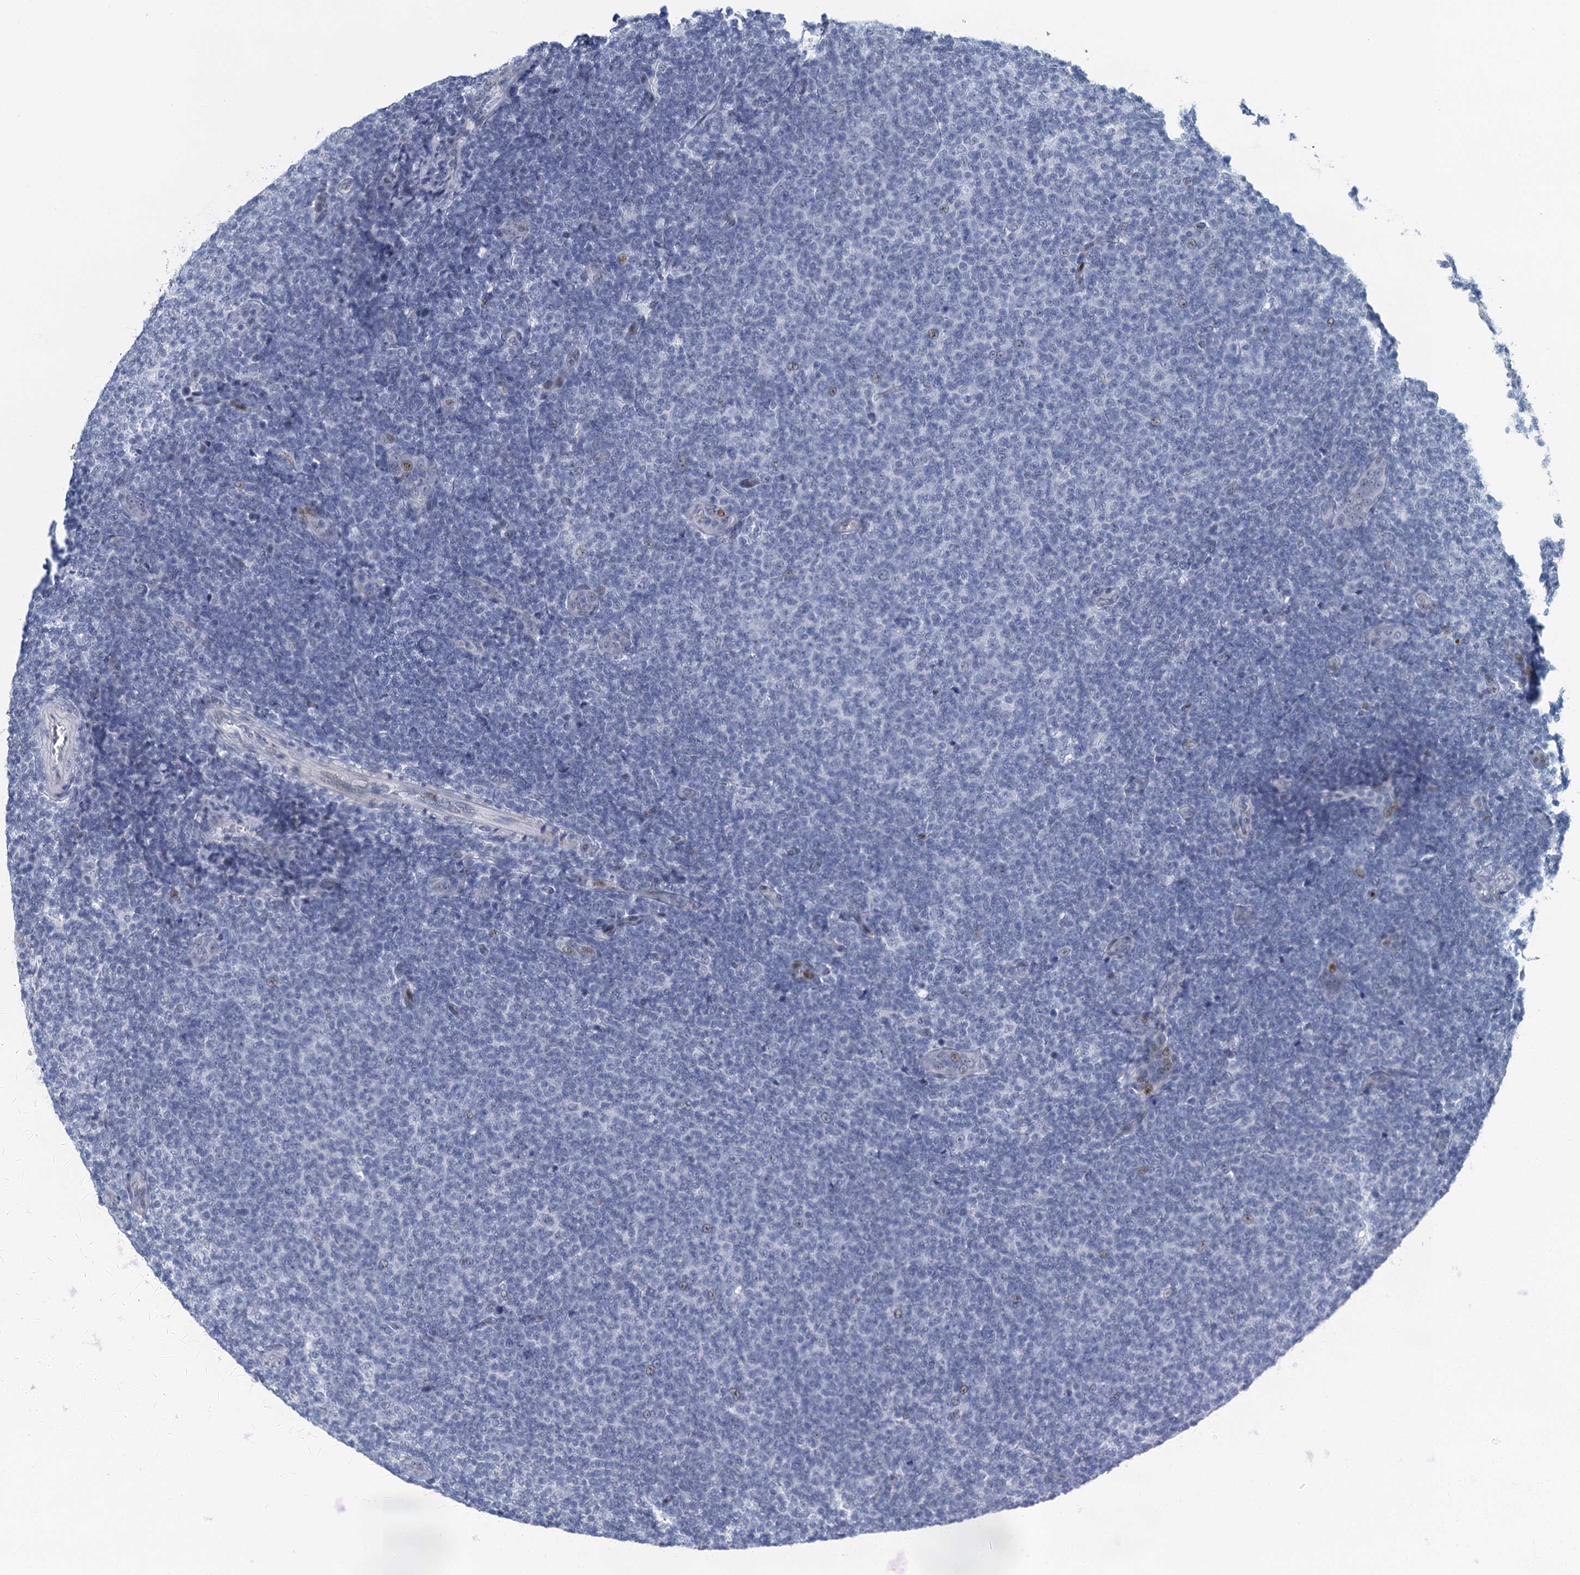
{"staining": {"intensity": "negative", "quantity": "none", "location": "none"}, "tissue": "lymphoma", "cell_type": "Tumor cells", "image_type": "cancer", "snomed": [{"axis": "morphology", "description": "Malignant lymphoma, non-Hodgkin's type, Low grade"}, {"axis": "topography", "description": "Lymph node"}], "caption": "An immunohistochemistry image of low-grade malignant lymphoma, non-Hodgkin's type is shown. There is no staining in tumor cells of low-grade malignant lymphoma, non-Hodgkin's type.", "gene": "TTLL9", "patient": {"sex": "male", "age": 66}}